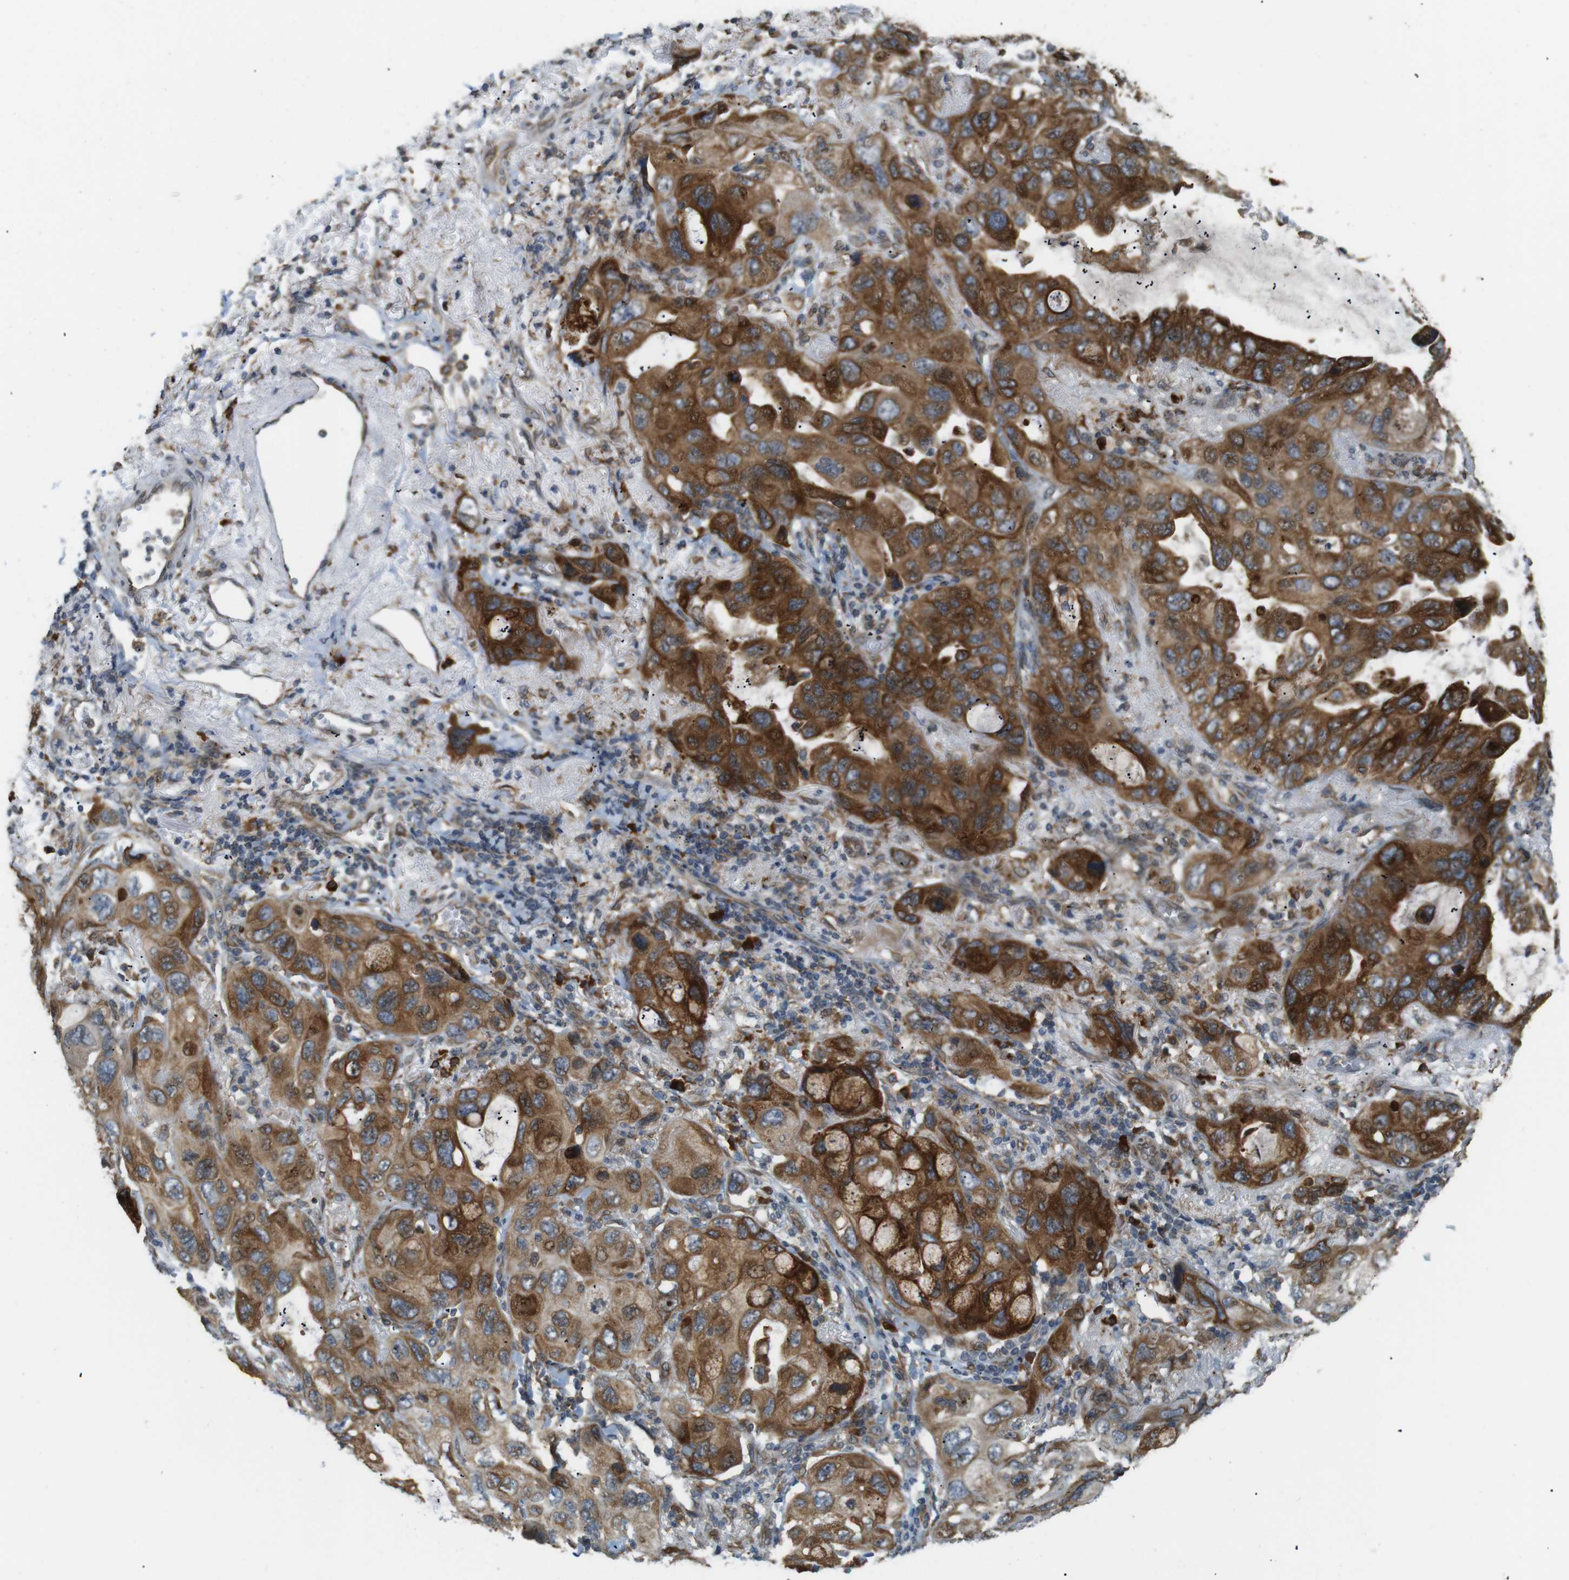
{"staining": {"intensity": "strong", "quantity": ">75%", "location": "cytoplasmic/membranous"}, "tissue": "lung cancer", "cell_type": "Tumor cells", "image_type": "cancer", "snomed": [{"axis": "morphology", "description": "Squamous cell carcinoma, NOS"}, {"axis": "topography", "description": "Lung"}], "caption": "Immunohistochemical staining of human squamous cell carcinoma (lung) exhibits strong cytoplasmic/membranous protein expression in approximately >75% of tumor cells.", "gene": "TMED4", "patient": {"sex": "female", "age": 73}}